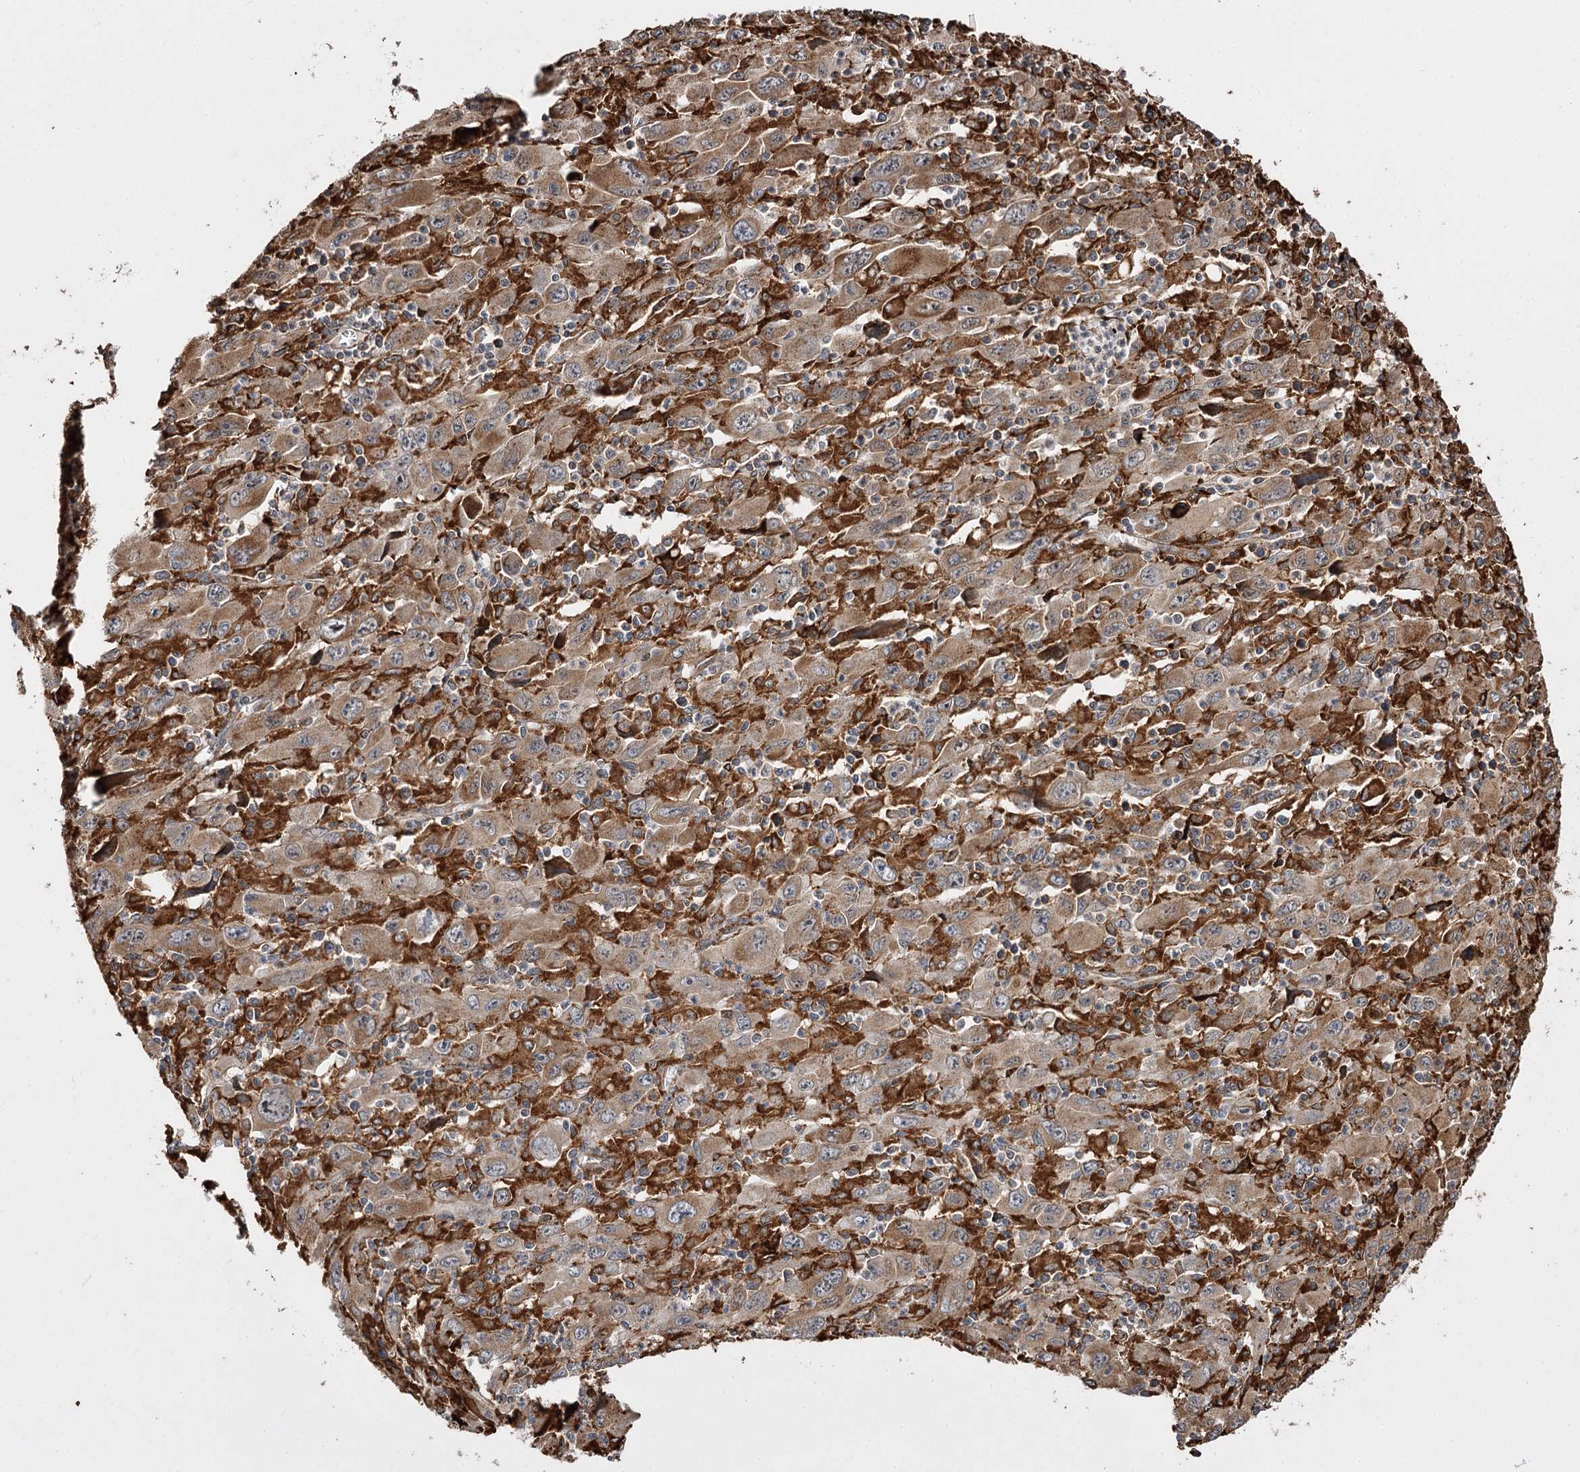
{"staining": {"intensity": "moderate", "quantity": "25%-75%", "location": "cytoplasmic/membranous"}, "tissue": "melanoma", "cell_type": "Tumor cells", "image_type": "cancer", "snomed": [{"axis": "morphology", "description": "Malignant melanoma, Metastatic site"}, {"axis": "topography", "description": "Skin"}], "caption": "Melanoma was stained to show a protein in brown. There is medium levels of moderate cytoplasmic/membranous staining in approximately 25%-75% of tumor cells.", "gene": "FANCL", "patient": {"sex": "female", "age": 56}}